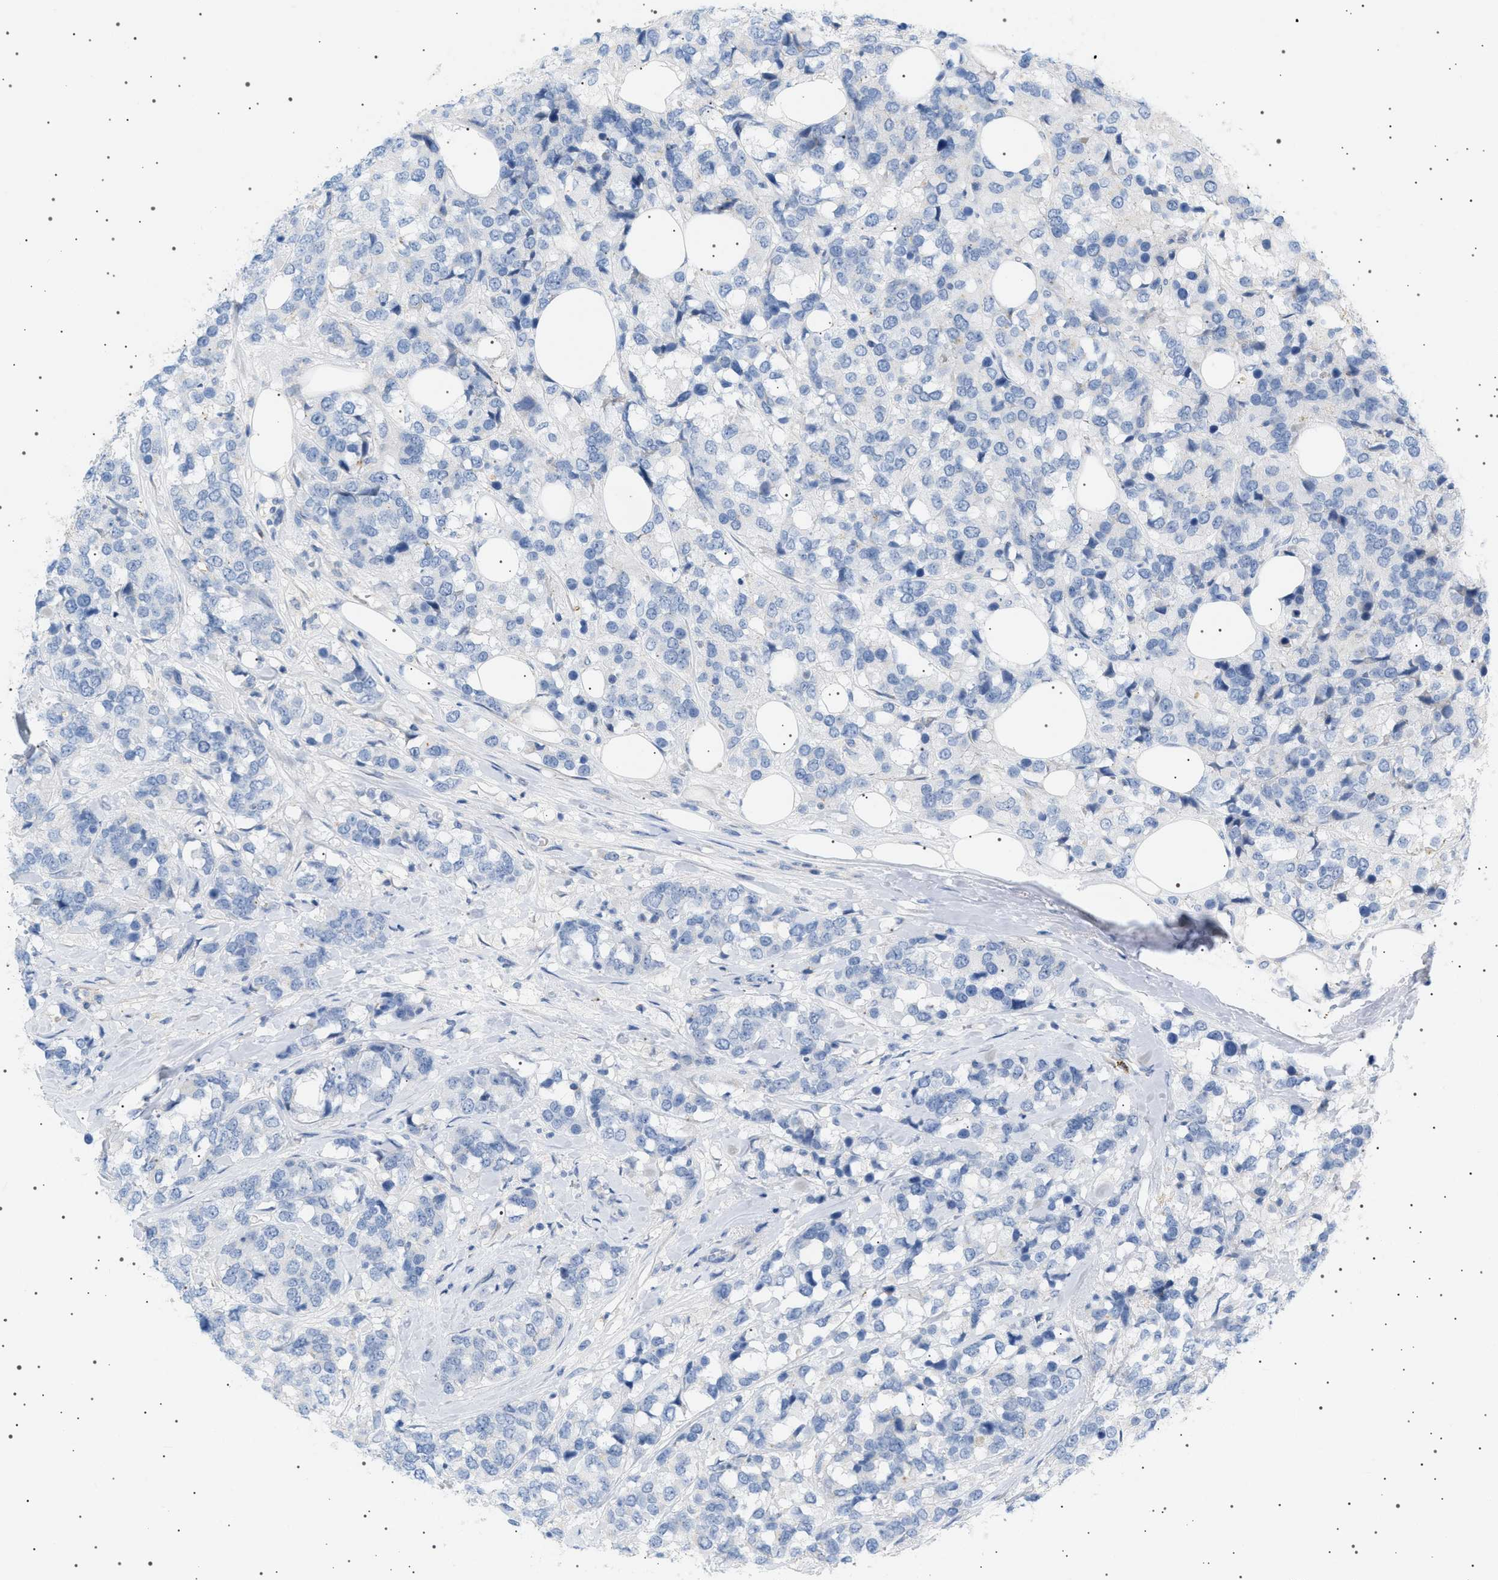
{"staining": {"intensity": "negative", "quantity": "none", "location": "none"}, "tissue": "breast cancer", "cell_type": "Tumor cells", "image_type": "cancer", "snomed": [{"axis": "morphology", "description": "Lobular carcinoma"}, {"axis": "topography", "description": "Breast"}], "caption": "Image shows no significant protein staining in tumor cells of lobular carcinoma (breast).", "gene": "ADCY10", "patient": {"sex": "female", "age": 59}}